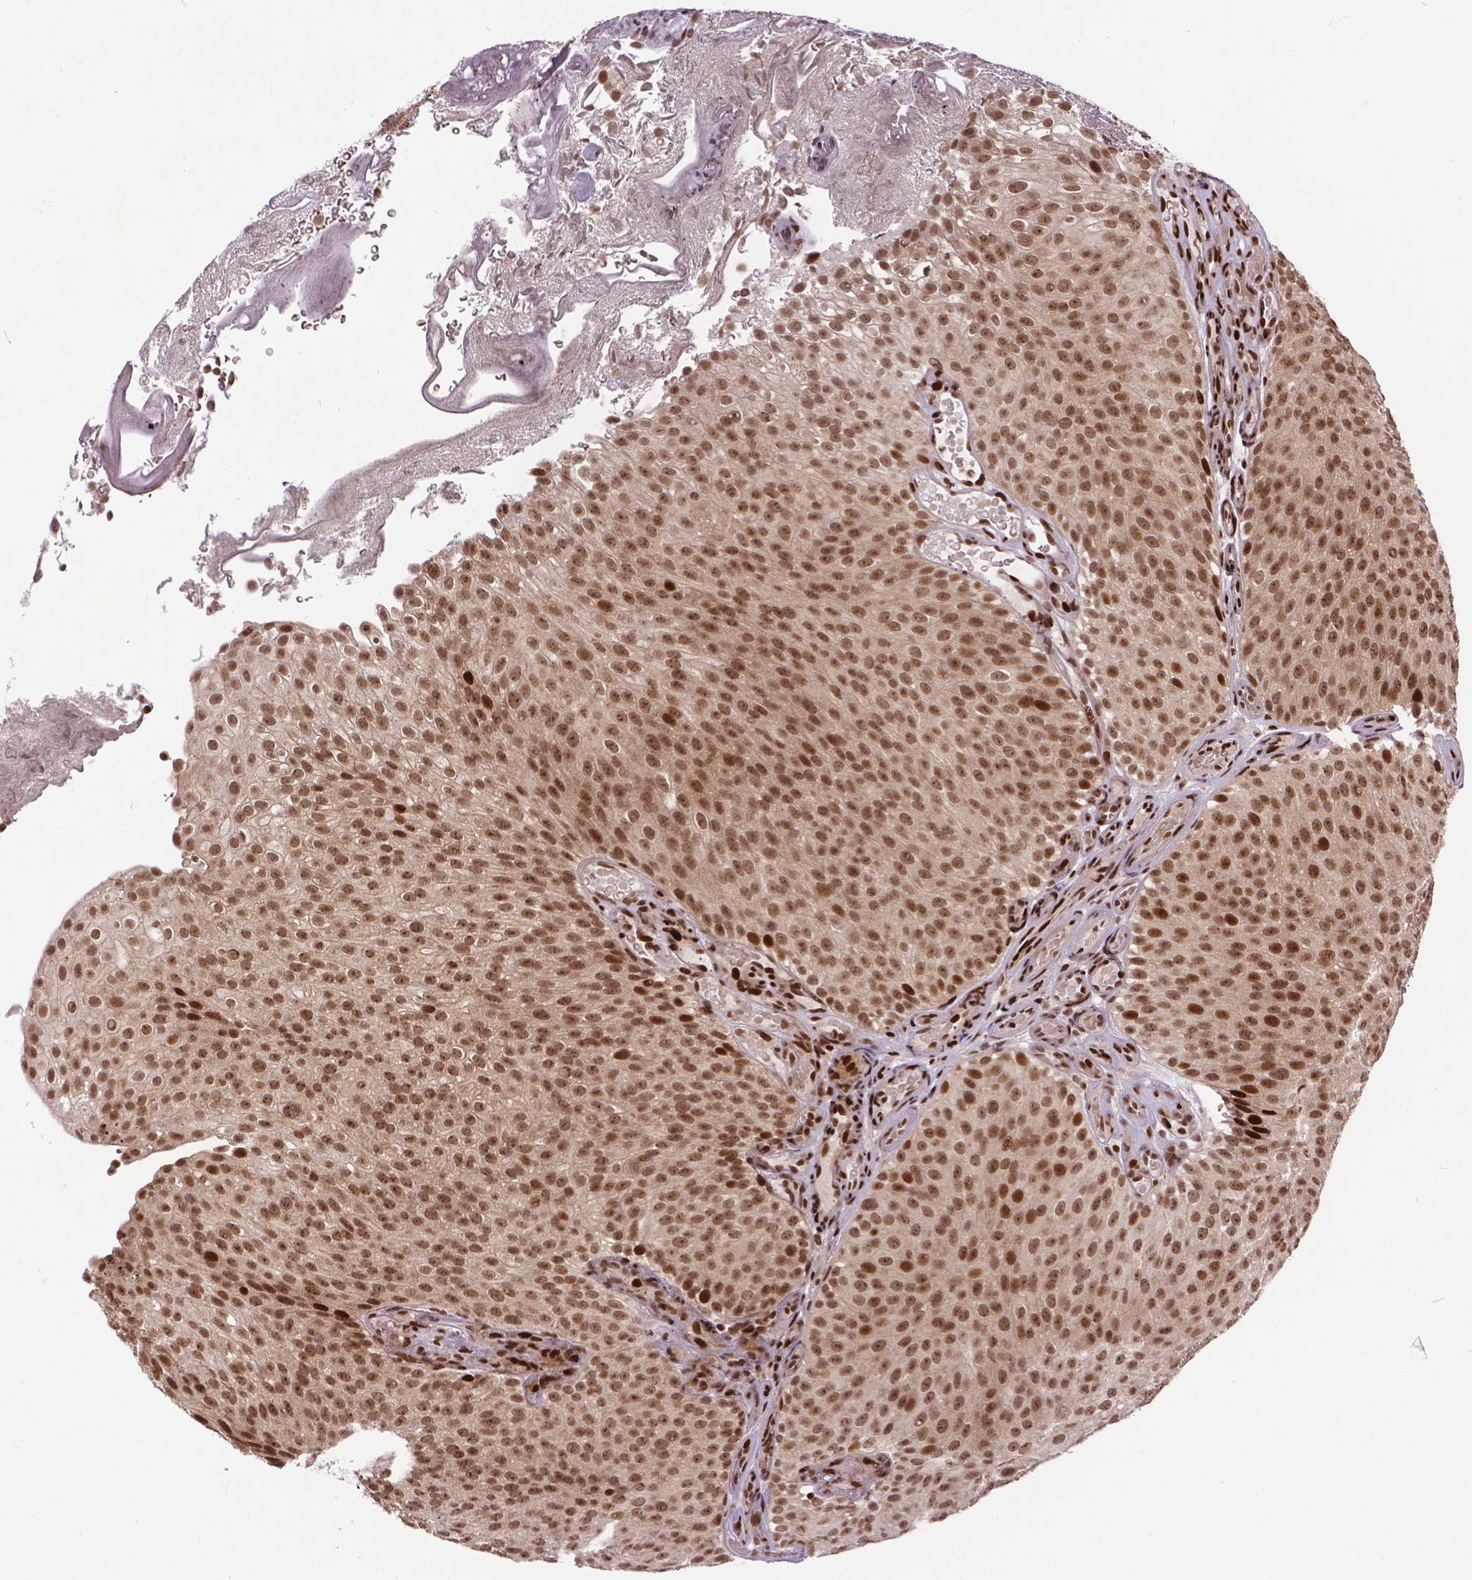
{"staining": {"intensity": "moderate", "quantity": ">75%", "location": "nuclear"}, "tissue": "urothelial cancer", "cell_type": "Tumor cells", "image_type": "cancer", "snomed": [{"axis": "morphology", "description": "Urothelial carcinoma, Low grade"}, {"axis": "topography", "description": "Urinary bladder"}], "caption": "Protein staining by IHC reveals moderate nuclear expression in approximately >75% of tumor cells in urothelial cancer. (DAB (3,3'-diaminobenzidine) IHC, brown staining for protein, blue staining for nuclei).", "gene": "AMER1", "patient": {"sex": "male", "age": 78}}